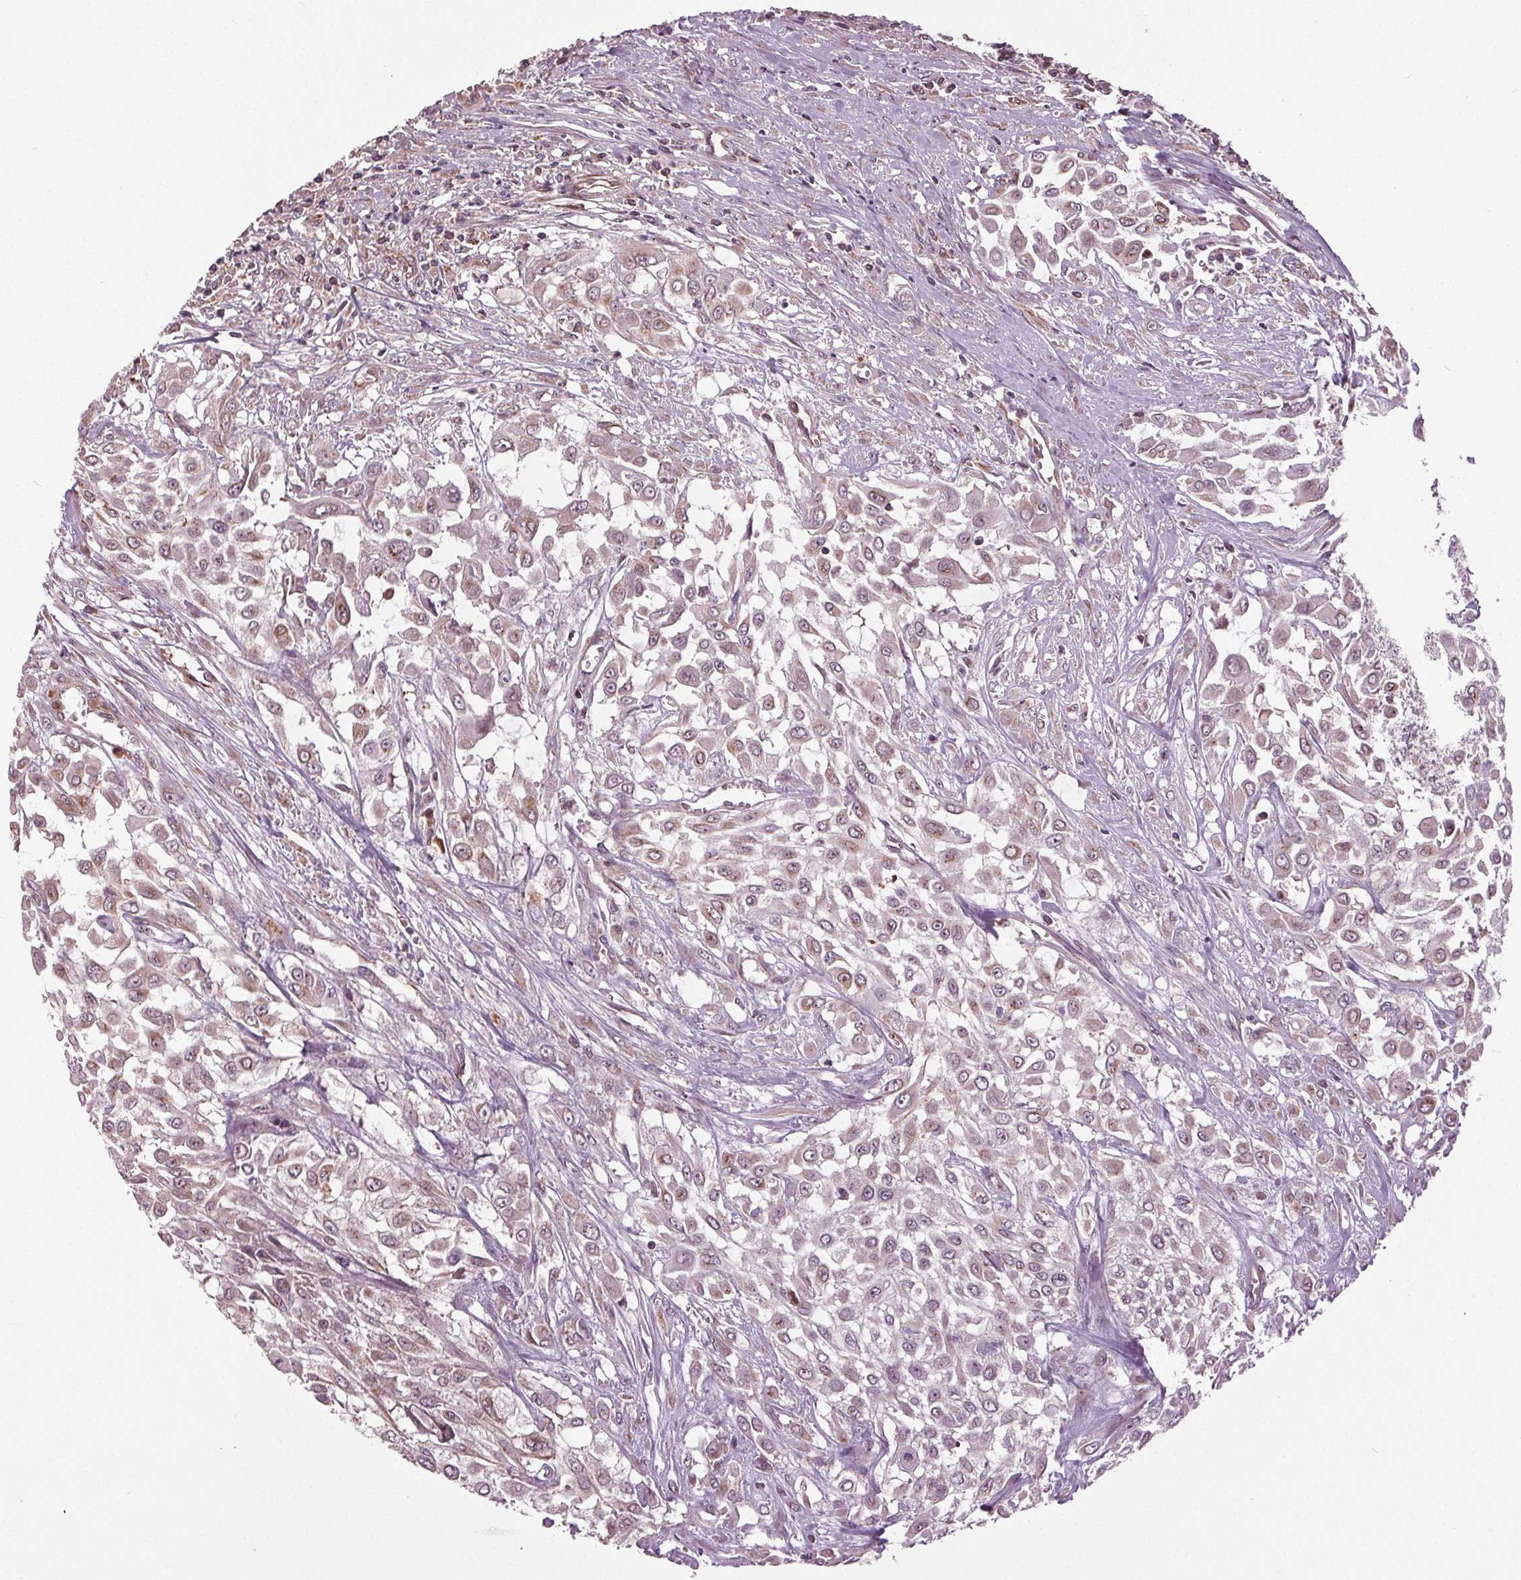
{"staining": {"intensity": "weak", "quantity": "25%-75%", "location": "cytoplasmic/membranous"}, "tissue": "urothelial cancer", "cell_type": "Tumor cells", "image_type": "cancer", "snomed": [{"axis": "morphology", "description": "Urothelial carcinoma, High grade"}, {"axis": "topography", "description": "Urinary bladder"}], "caption": "Urothelial carcinoma (high-grade) stained with a protein marker exhibits weak staining in tumor cells.", "gene": "BSDC1", "patient": {"sex": "male", "age": 57}}